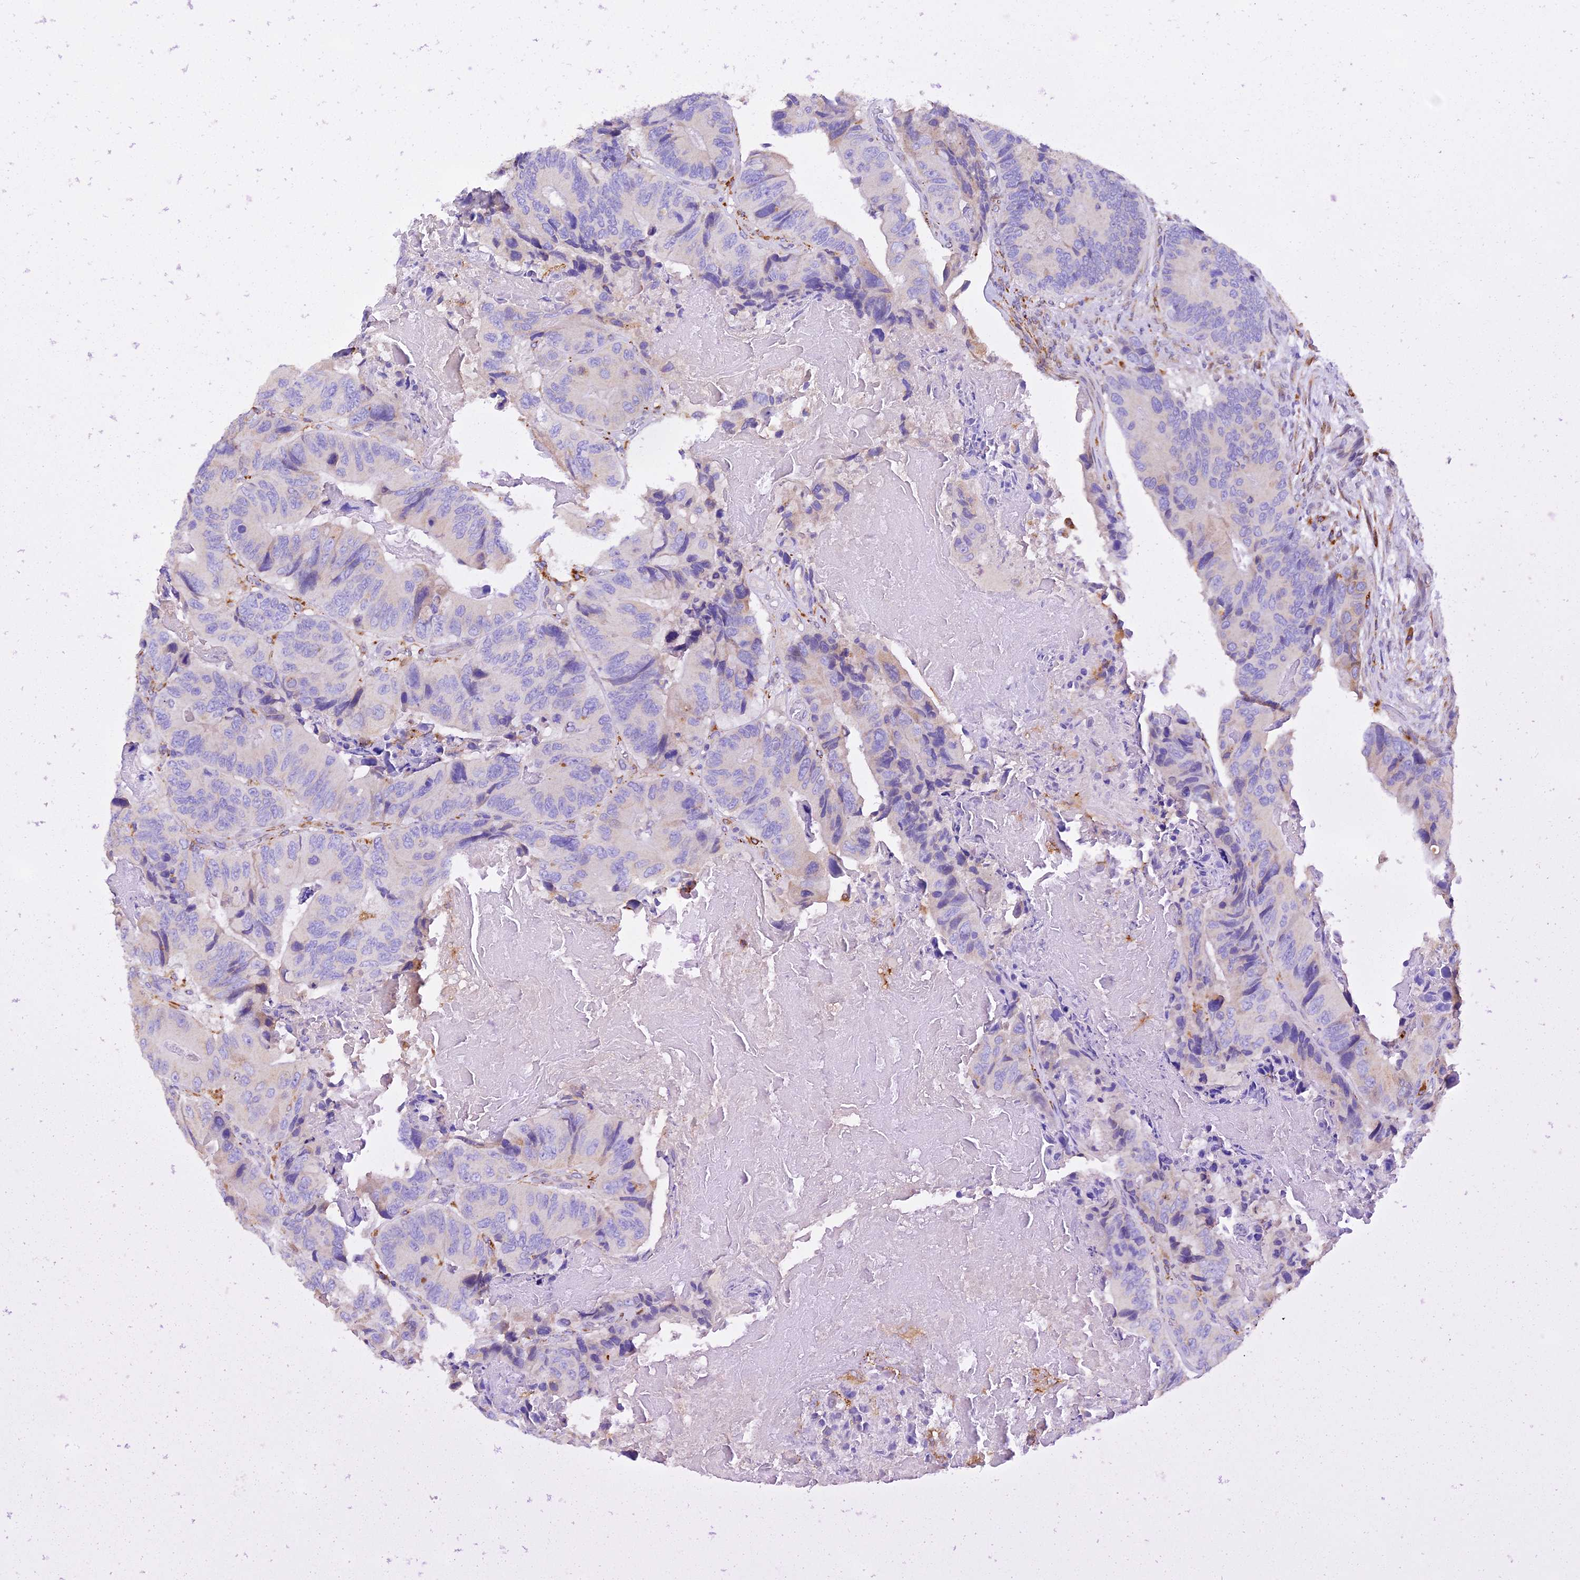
{"staining": {"intensity": "negative", "quantity": "none", "location": "none"}, "tissue": "colorectal cancer", "cell_type": "Tumor cells", "image_type": "cancer", "snomed": [{"axis": "morphology", "description": "Adenocarcinoma, NOS"}, {"axis": "topography", "description": "Colon"}], "caption": "High magnification brightfield microscopy of colorectal cancer (adenocarcinoma) stained with DAB (brown) and counterstained with hematoxylin (blue): tumor cells show no significant staining. (Stains: DAB IHC with hematoxylin counter stain, Microscopy: brightfield microscopy at high magnification).", "gene": "VKORC1", "patient": {"sex": "male", "age": 84}}